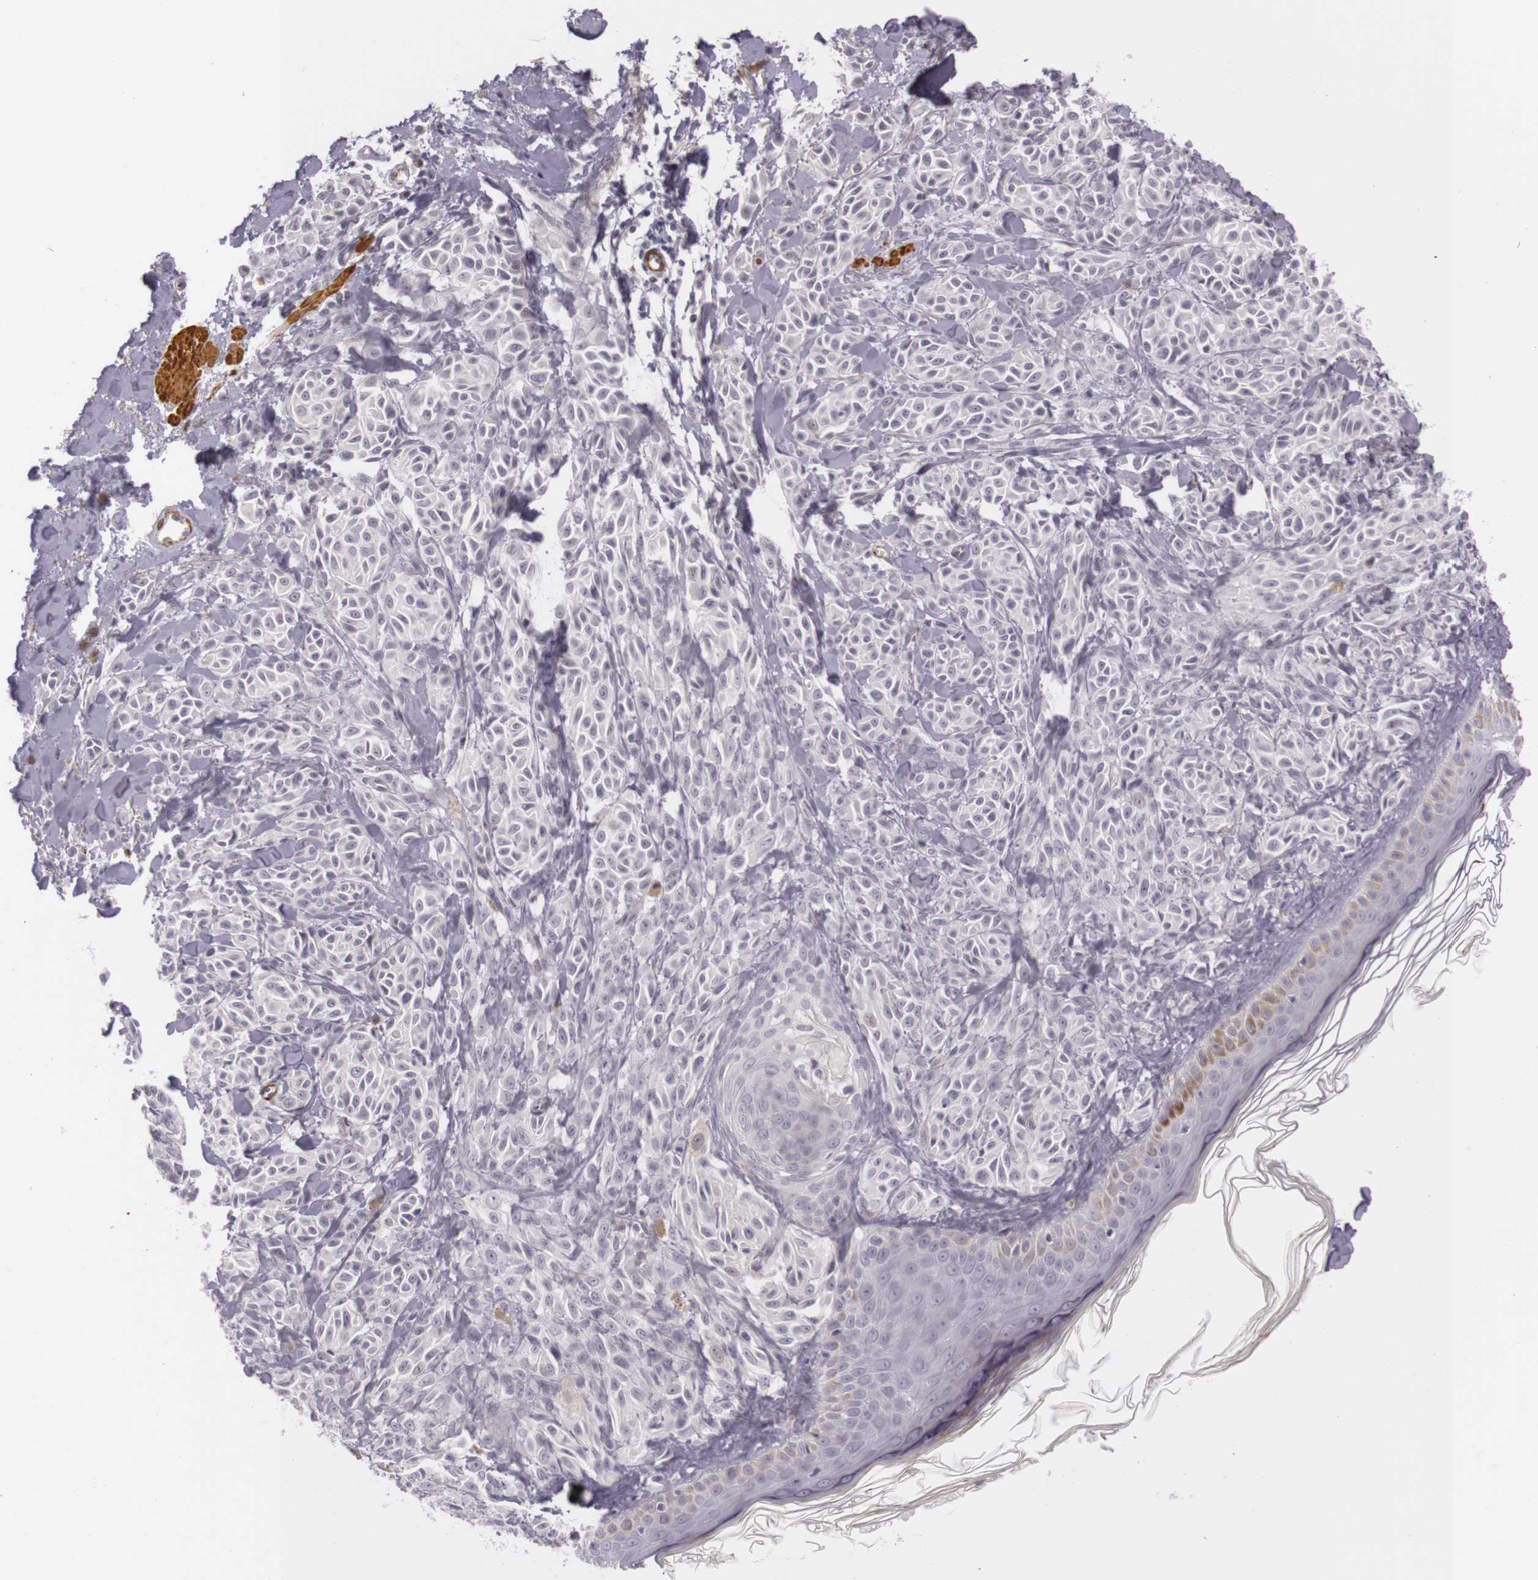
{"staining": {"intensity": "negative", "quantity": "none", "location": "none"}, "tissue": "melanoma", "cell_type": "Tumor cells", "image_type": "cancer", "snomed": [{"axis": "morphology", "description": "Malignant melanoma, NOS"}, {"axis": "topography", "description": "Skin"}], "caption": "Tumor cells show no significant positivity in malignant melanoma. (DAB (3,3'-diaminobenzidine) immunohistochemistry visualized using brightfield microscopy, high magnification).", "gene": "CNTN2", "patient": {"sex": "female", "age": 73}}